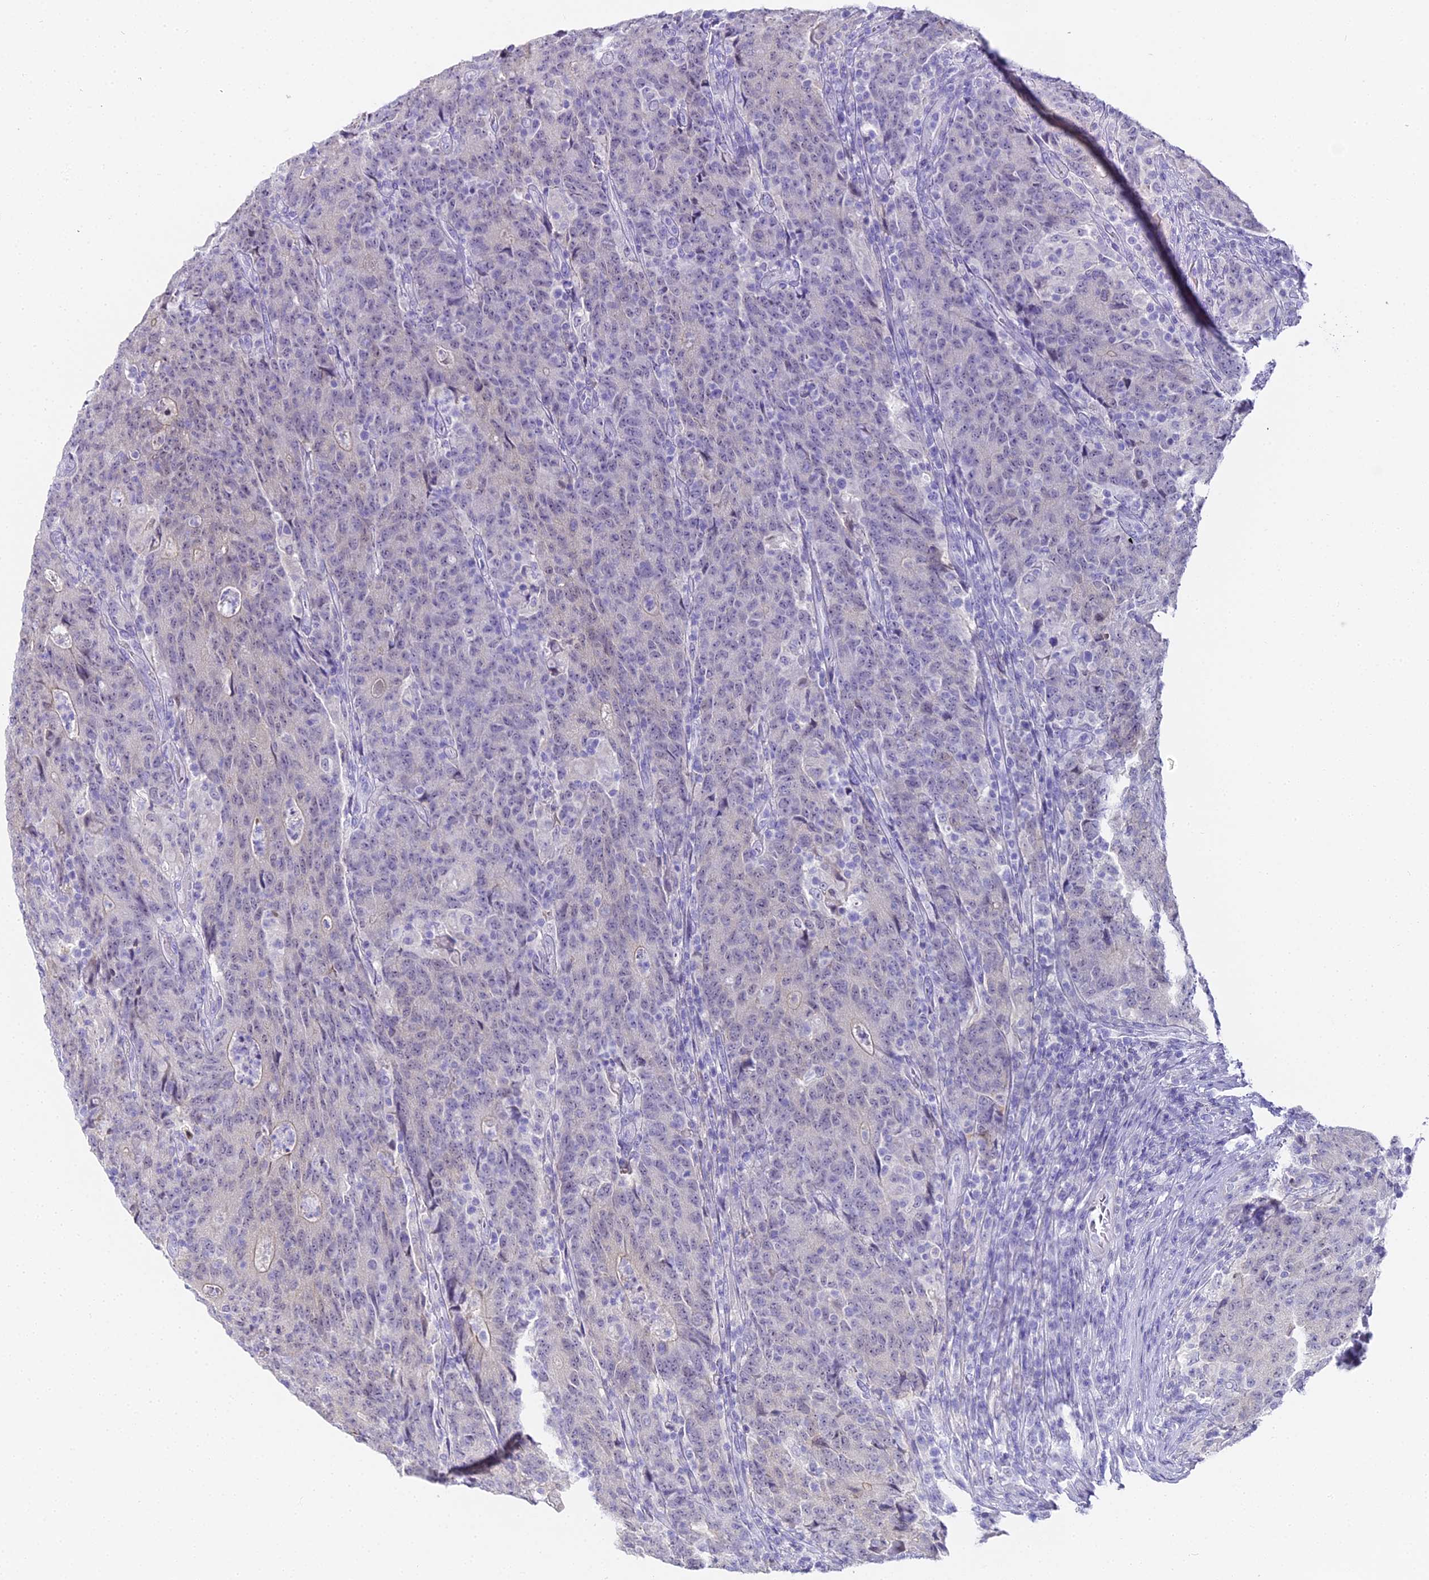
{"staining": {"intensity": "negative", "quantity": "none", "location": "none"}, "tissue": "colorectal cancer", "cell_type": "Tumor cells", "image_type": "cancer", "snomed": [{"axis": "morphology", "description": "Adenocarcinoma, NOS"}, {"axis": "topography", "description": "Colon"}], "caption": "IHC image of human colorectal cancer (adenocarcinoma) stained for a protein (brown), which shows no positivity in tumor cells.", "gene": "ABHD14A-ACY1", "patient": {"sex": "female", "age": 75}}